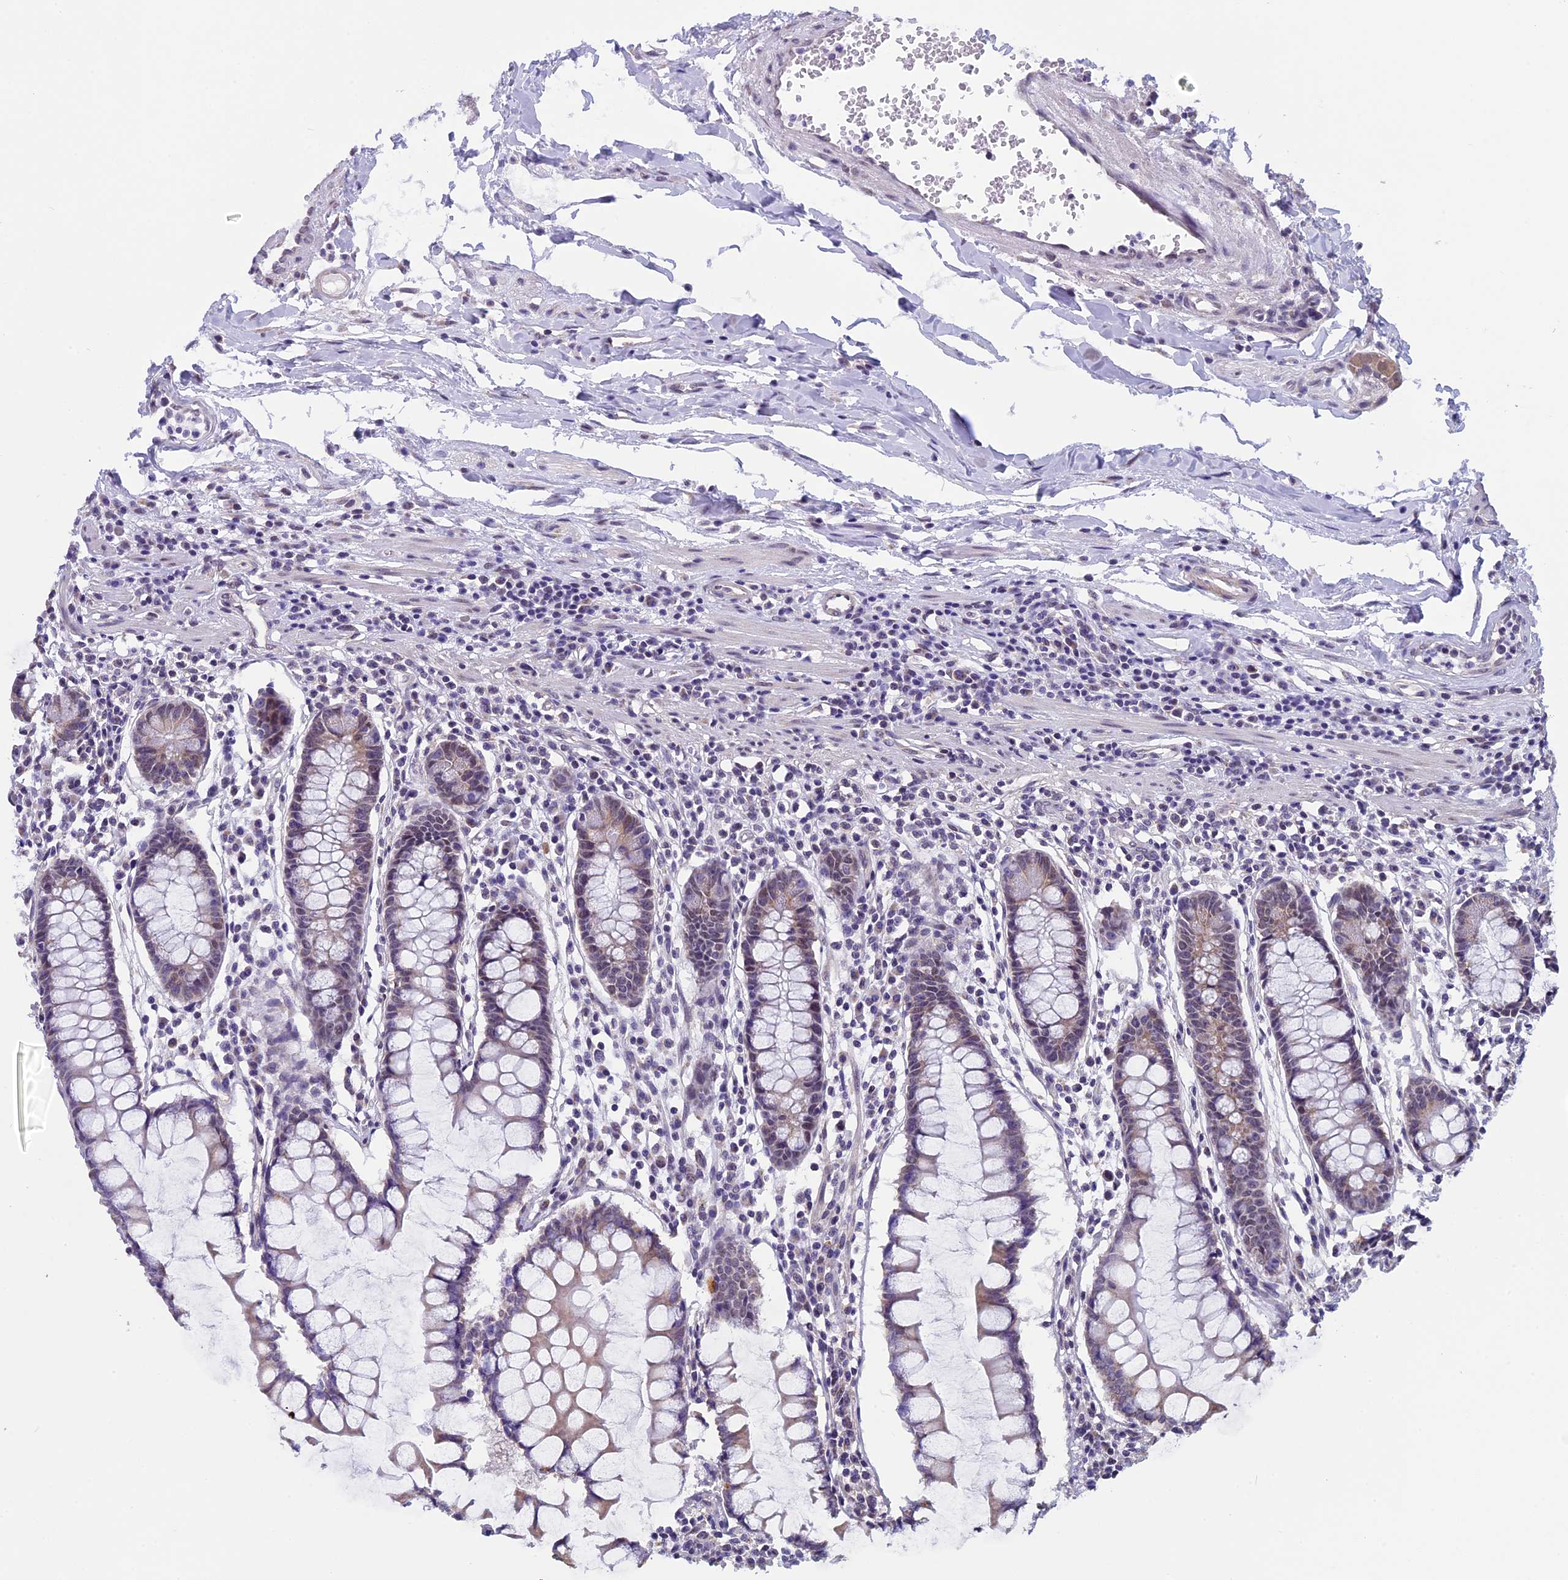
{"staining": {"intensity": "weak", "quantity": "25%-75%", "location": "cytoplasmic/membranous,nuclear"}, "tissue": "colon", "cell_type": "Glandular cells", "image_type": "normal", "snomed": [{"axis": "morphology", "description": "Normal tissue, NOS"}, {"axis": "morphology", "description": "Adenocarcinoma, NOS"}, {"axis": "topography", "description": "Colon"}], "caption": "Colon stained for a protein (brown) displays weak cytoplasmic/membranous,nuclear positive staining in approximately 25%-75% of glandular cells.", "gene": "ZNF317", "patient": {"sex": "female", "age": 55}}